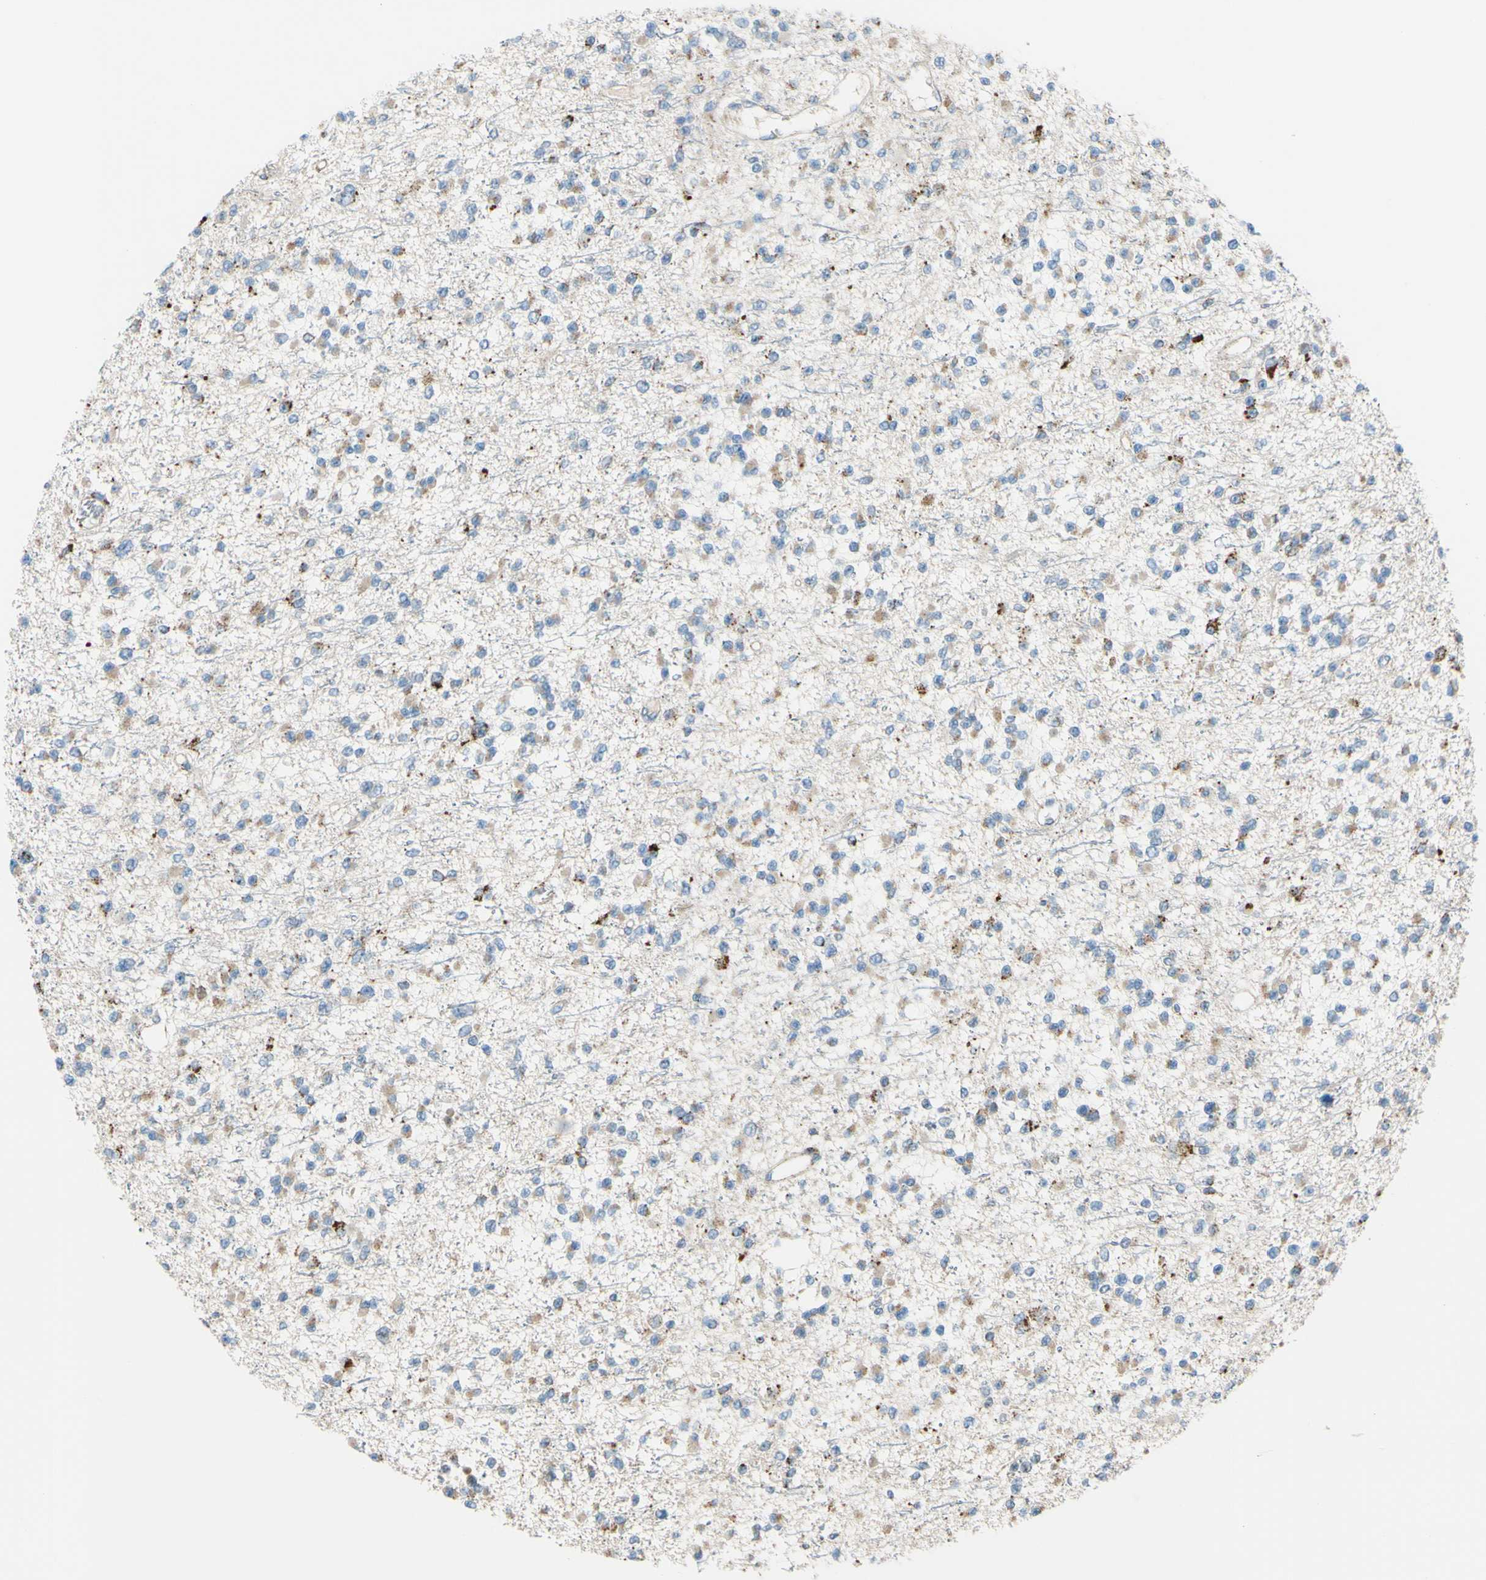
{"staining": {"intensity": "weak", "quantity": ">75%", "location": "cytoplasmic/membranous"}, "tissue": "glioma", "cell_type": "Tumor cells", "image_type": "cancer", "snomed": [{"axis": "morphology", "description": "Glioma, malignant, Low grade"}, {"axis": "topography", "description": "Brain"}], "caption": "DAB immunohistochemical staining of human glioma shows weak cytoplasmic/membranous protein staining in about >75% of tumor cells.", "gene": "CTSD", "patient": {"sex": "female", "age": 22}}